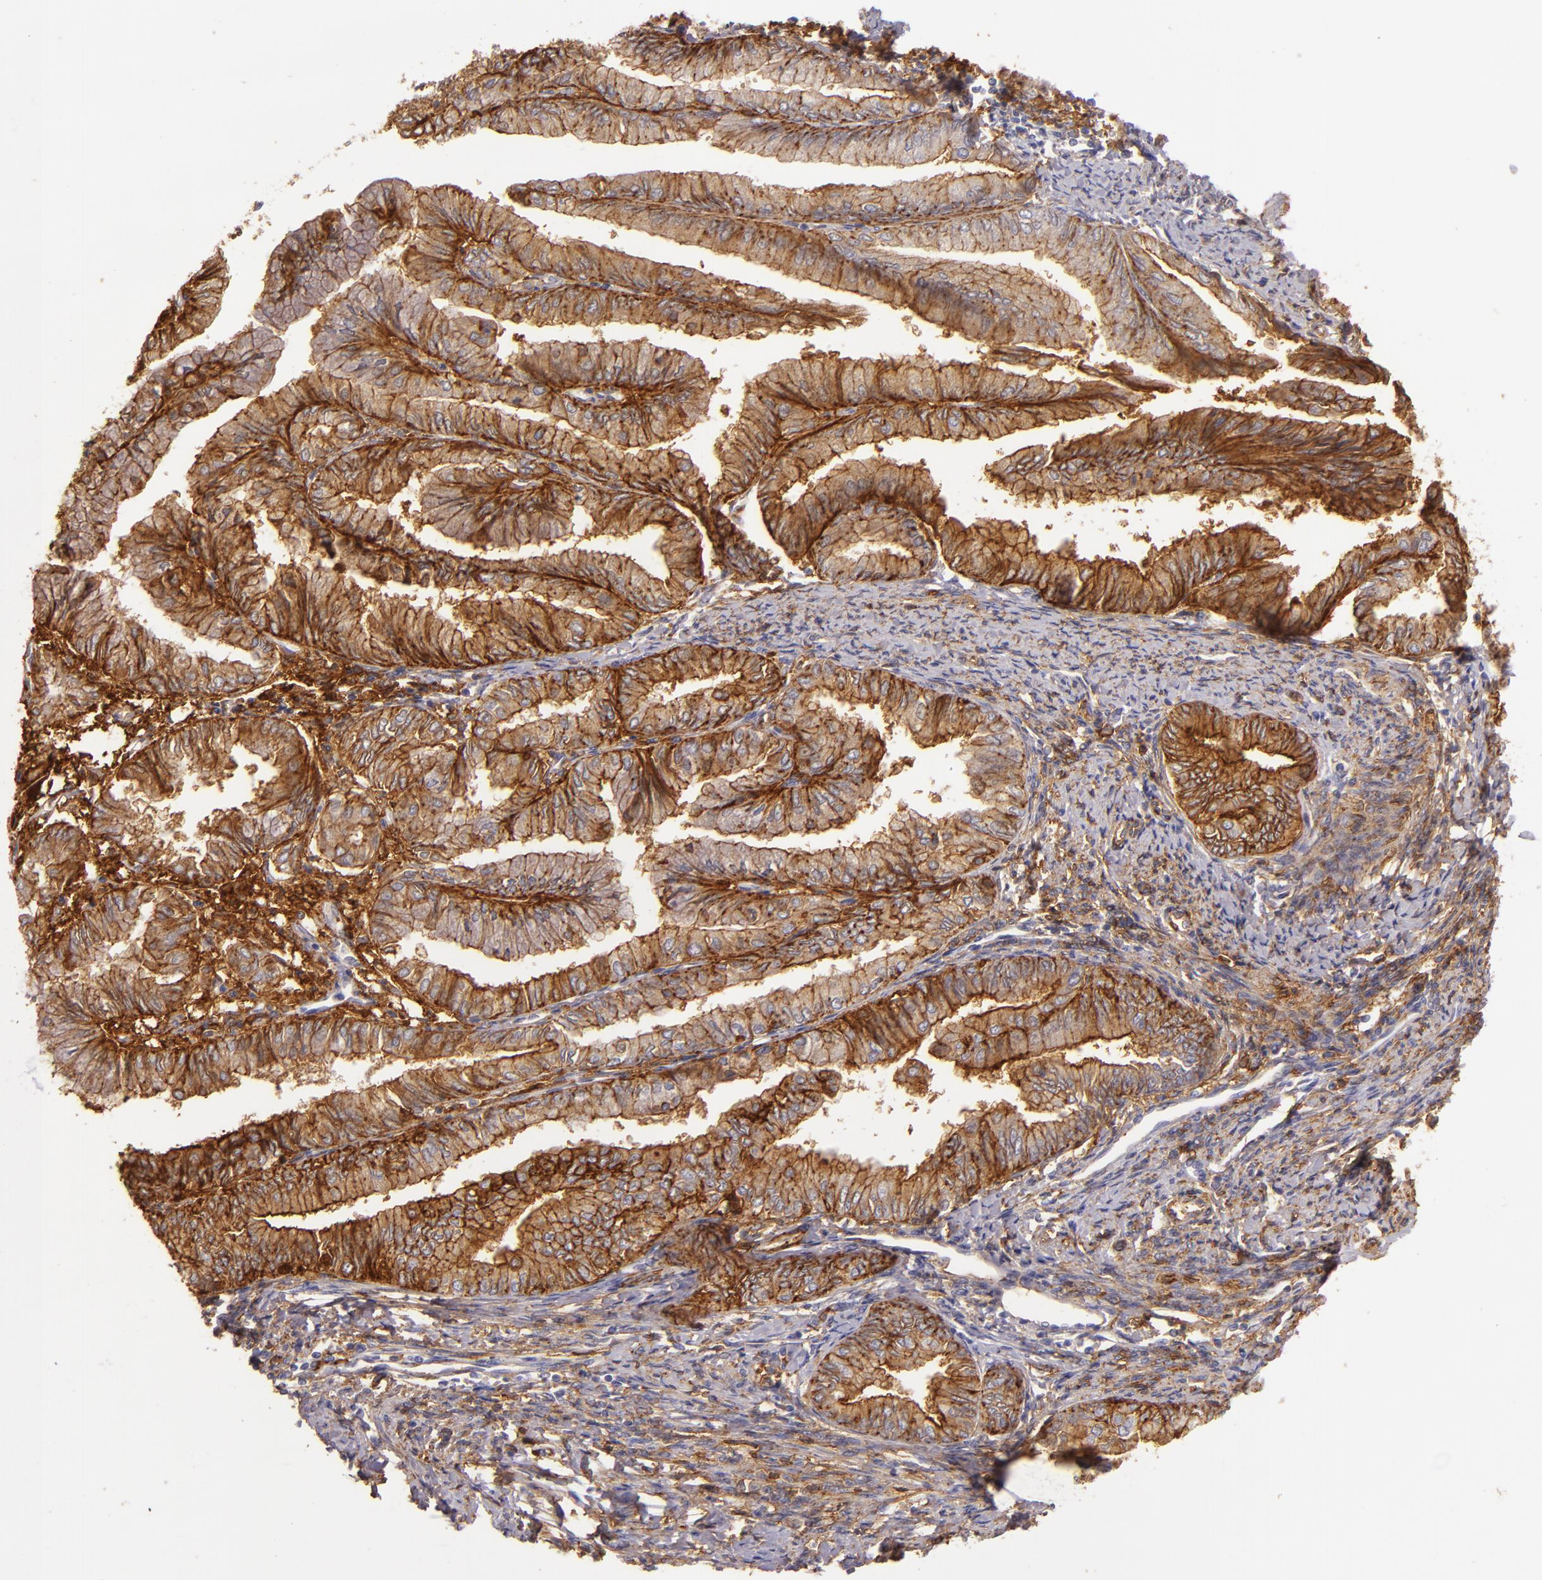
{"staining": {"intensity": "strong", "quantity": ">75%", "location": "cytoplasmic/membranous"}, "tissue": "endometrial cancer", "cell_type": "Tumor cells", "image_type": "cancer", "snomed": [{"axis": "morphology", "description": "Adenocarcinoma, NOS"}, {"axis": "topography", "description": "Endometrium"}], "caption": "Human endometrial adenocarcinoma stained with a protein marker shows strong staining in tumor cells.", "gene": "CD9", "patient": {"sex": "female", "age": 66}}